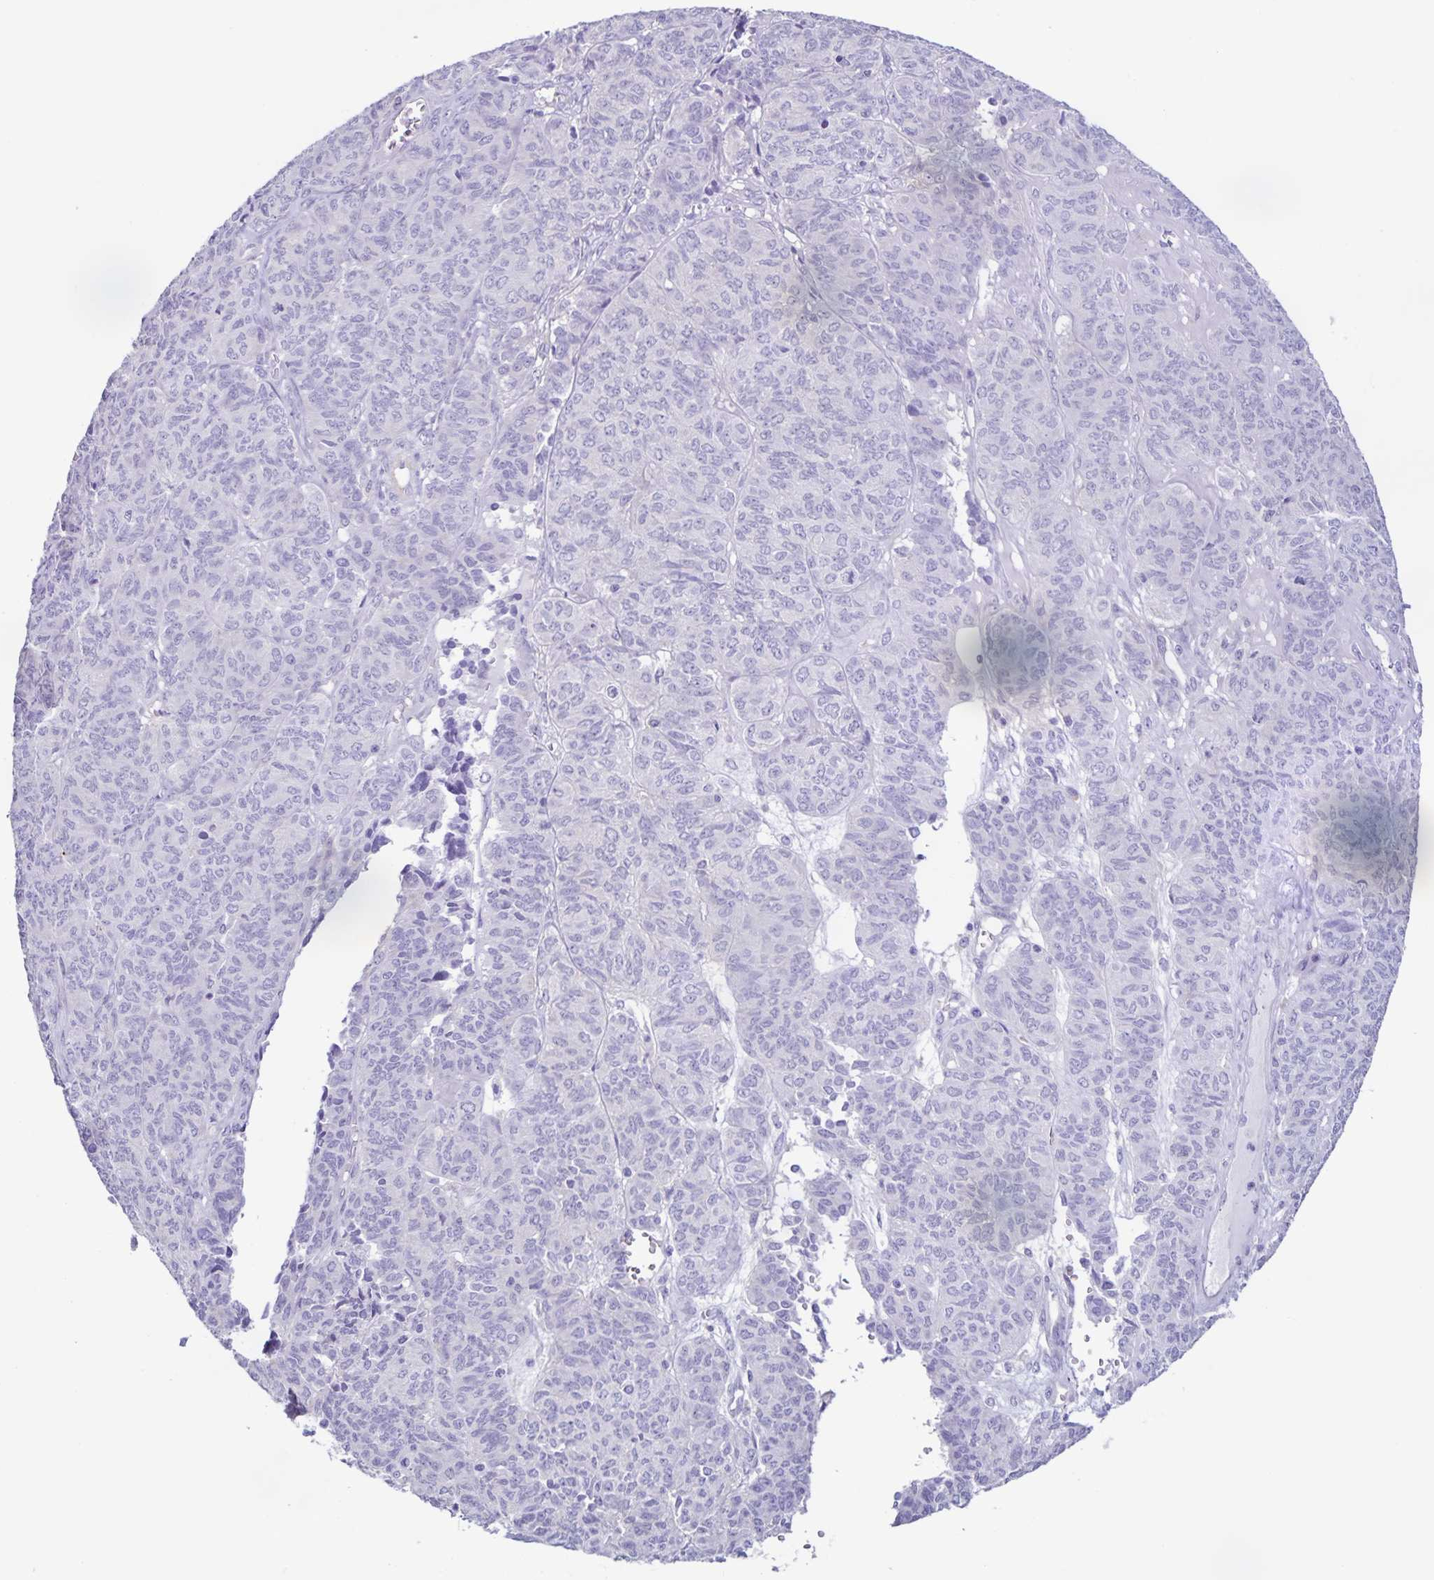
{"staining": {"intensity": "negative", "quantity": "none", "location": "none"}, "tissue": "ovarian cancer", "cell_type": "Tumor cells", "image_type": "cancer", "snomed": [{"axis": "morphology", "description": "Carcinoma, endometroid"}, {"axis": "topography", "description": "Ovary"}], "caption": "Protein analysis of ovarian endometroid carcinoma displays no significant staining in tumor cells.", "gene": "BOLL", "patient": {"sex": "female", "age": 80}}